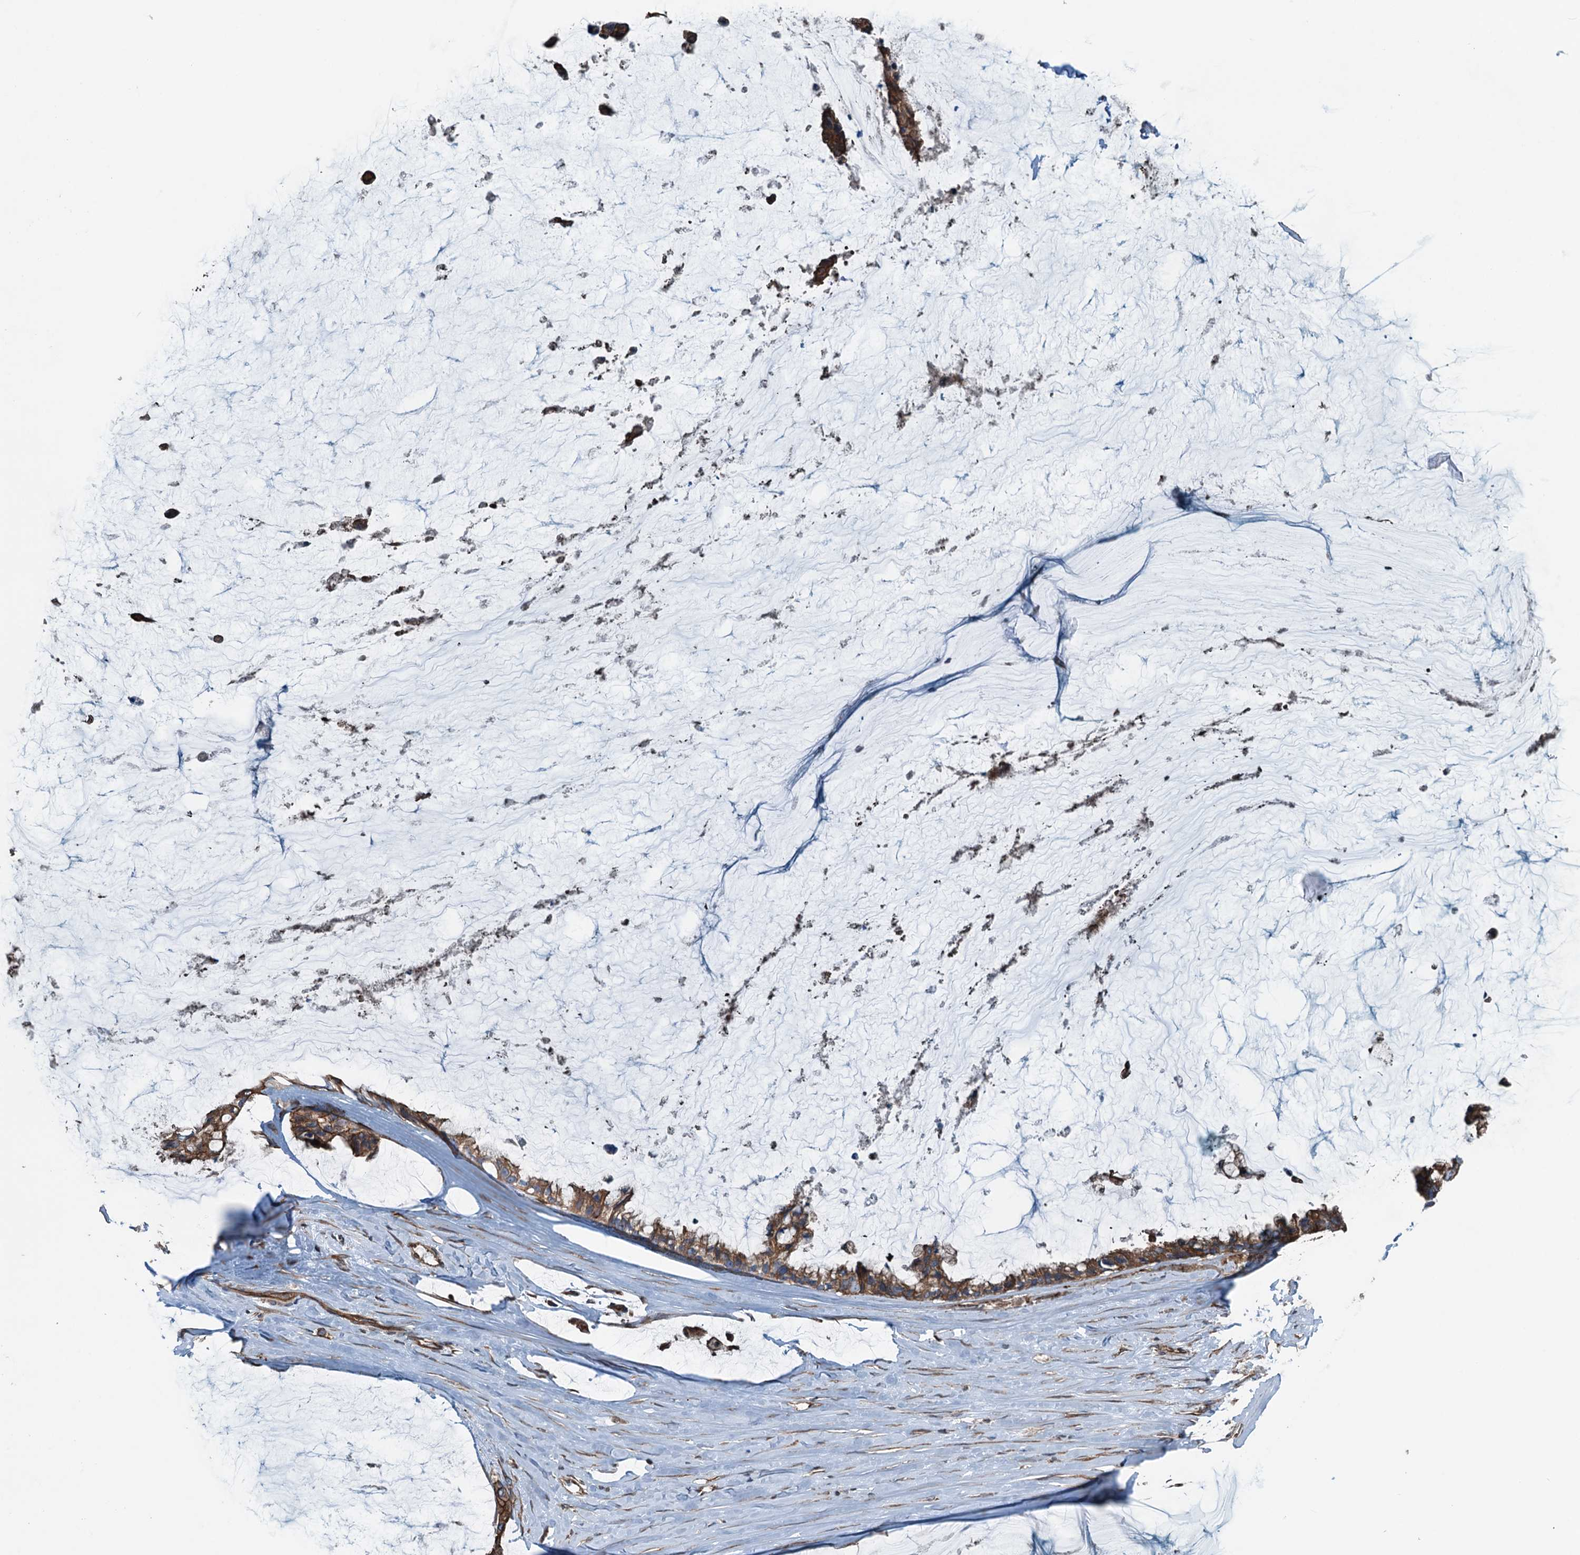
{"staining": {"intensity": "moderate", "quantity": ">75%", "location": "cytoplasmic/membranous"}, "tissue": "ovarian cancer", "cell_type": "Tumor cells", "image_type": "cancer", "snomed": [{"axis": "morphology", "description": "Cystadenocarcinoma, mucinous, NOS"}, {"axis": "topography", "description": "Ovary"}], "caption": "Protein expression analysis of human mucinous cystadenocarcinoma (ovarian) reveals moderate cytoplasmic/membranous expression in approximately >75% of tumor cells.", "gene": "TRAPPC8", "patient": {"sex": "female", "age": 39}}